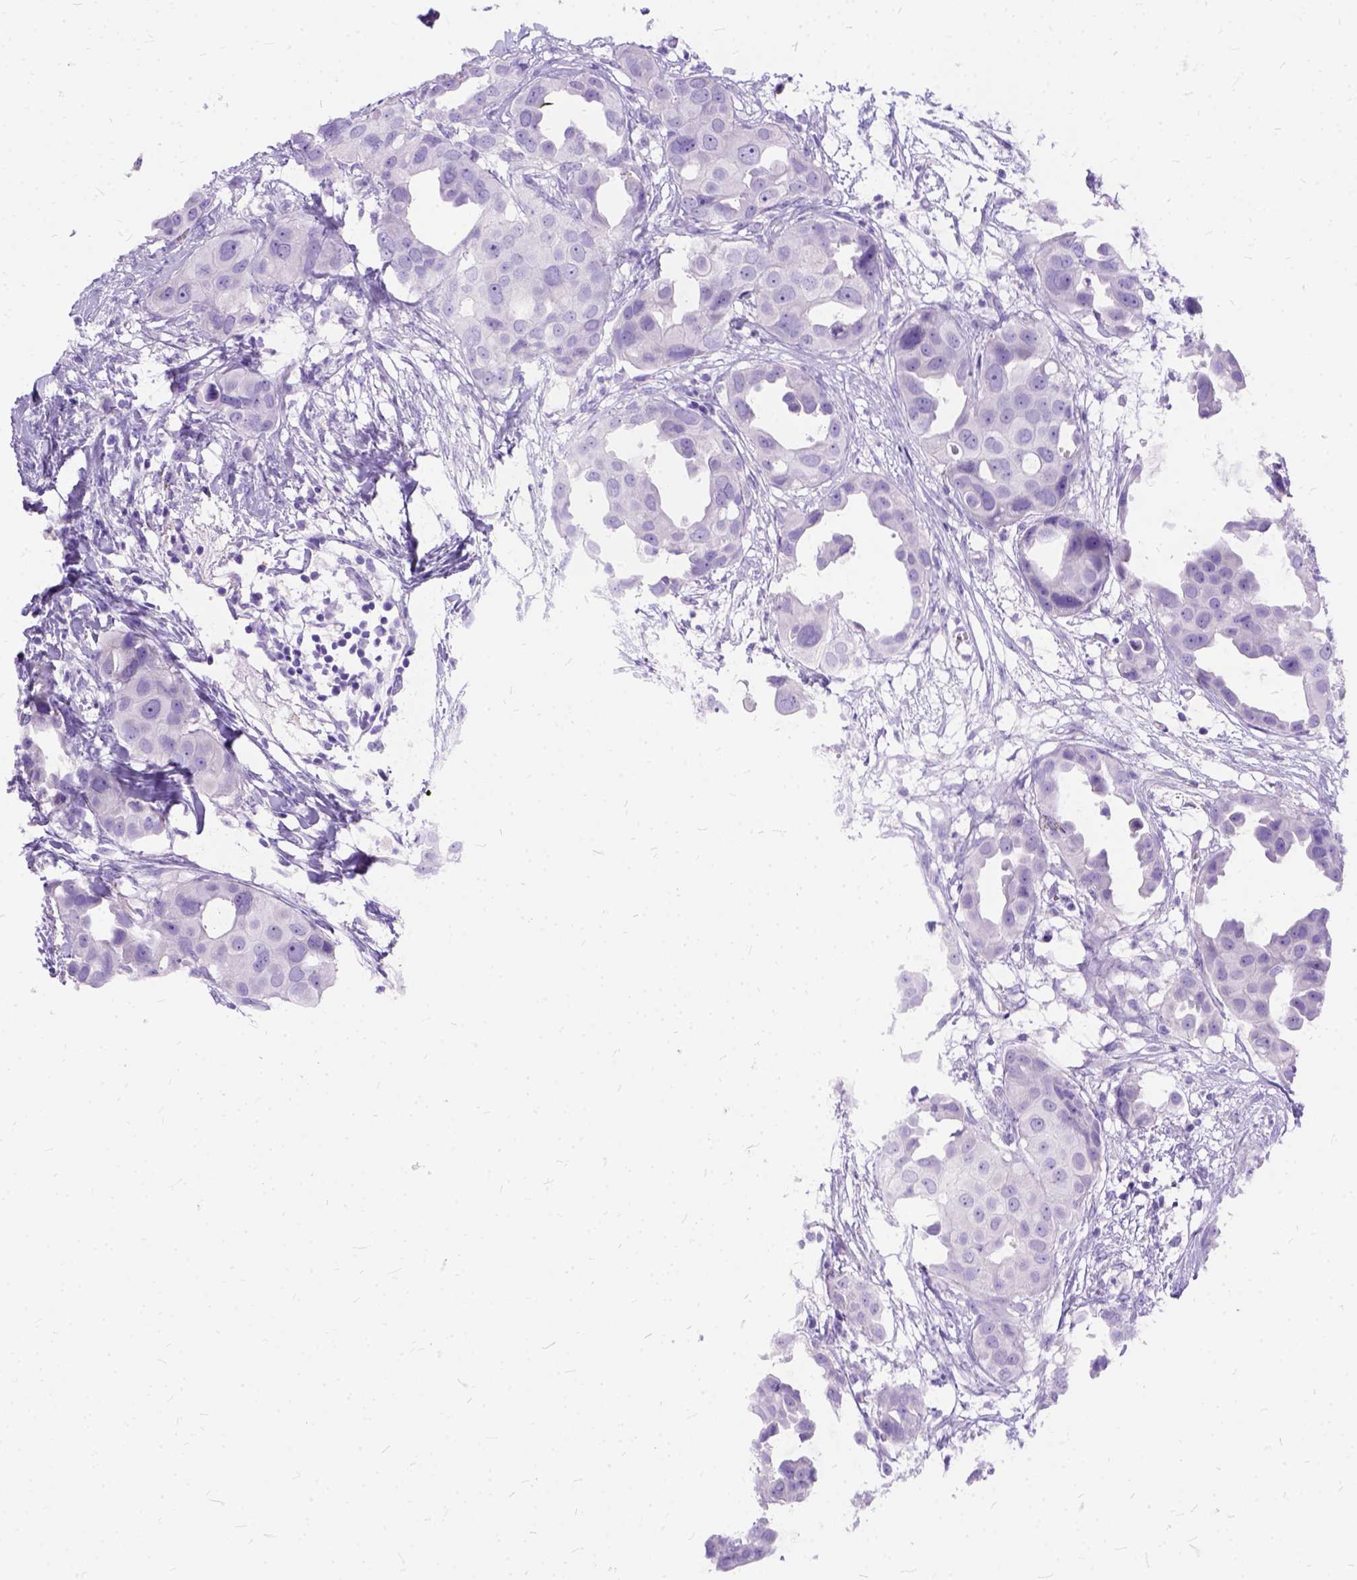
{"staining": {"intensity": "negative", "quantity": "none", "location": "none"}, "tissue": "breast cancer", "cell_type": "Tumor cells", "image_type": "cancer", "snomed": [{"axis": "morphology", "description": "Duct carcinoma"}, {"axis": "topography", "description": "Breast"}], "caption": "This is a micrograph of IHC staining of breast cancer, which shows no positivity in tumor cells.", "gene": "C1QTNF3", "patient": {"sex": "female", "age": 38}}